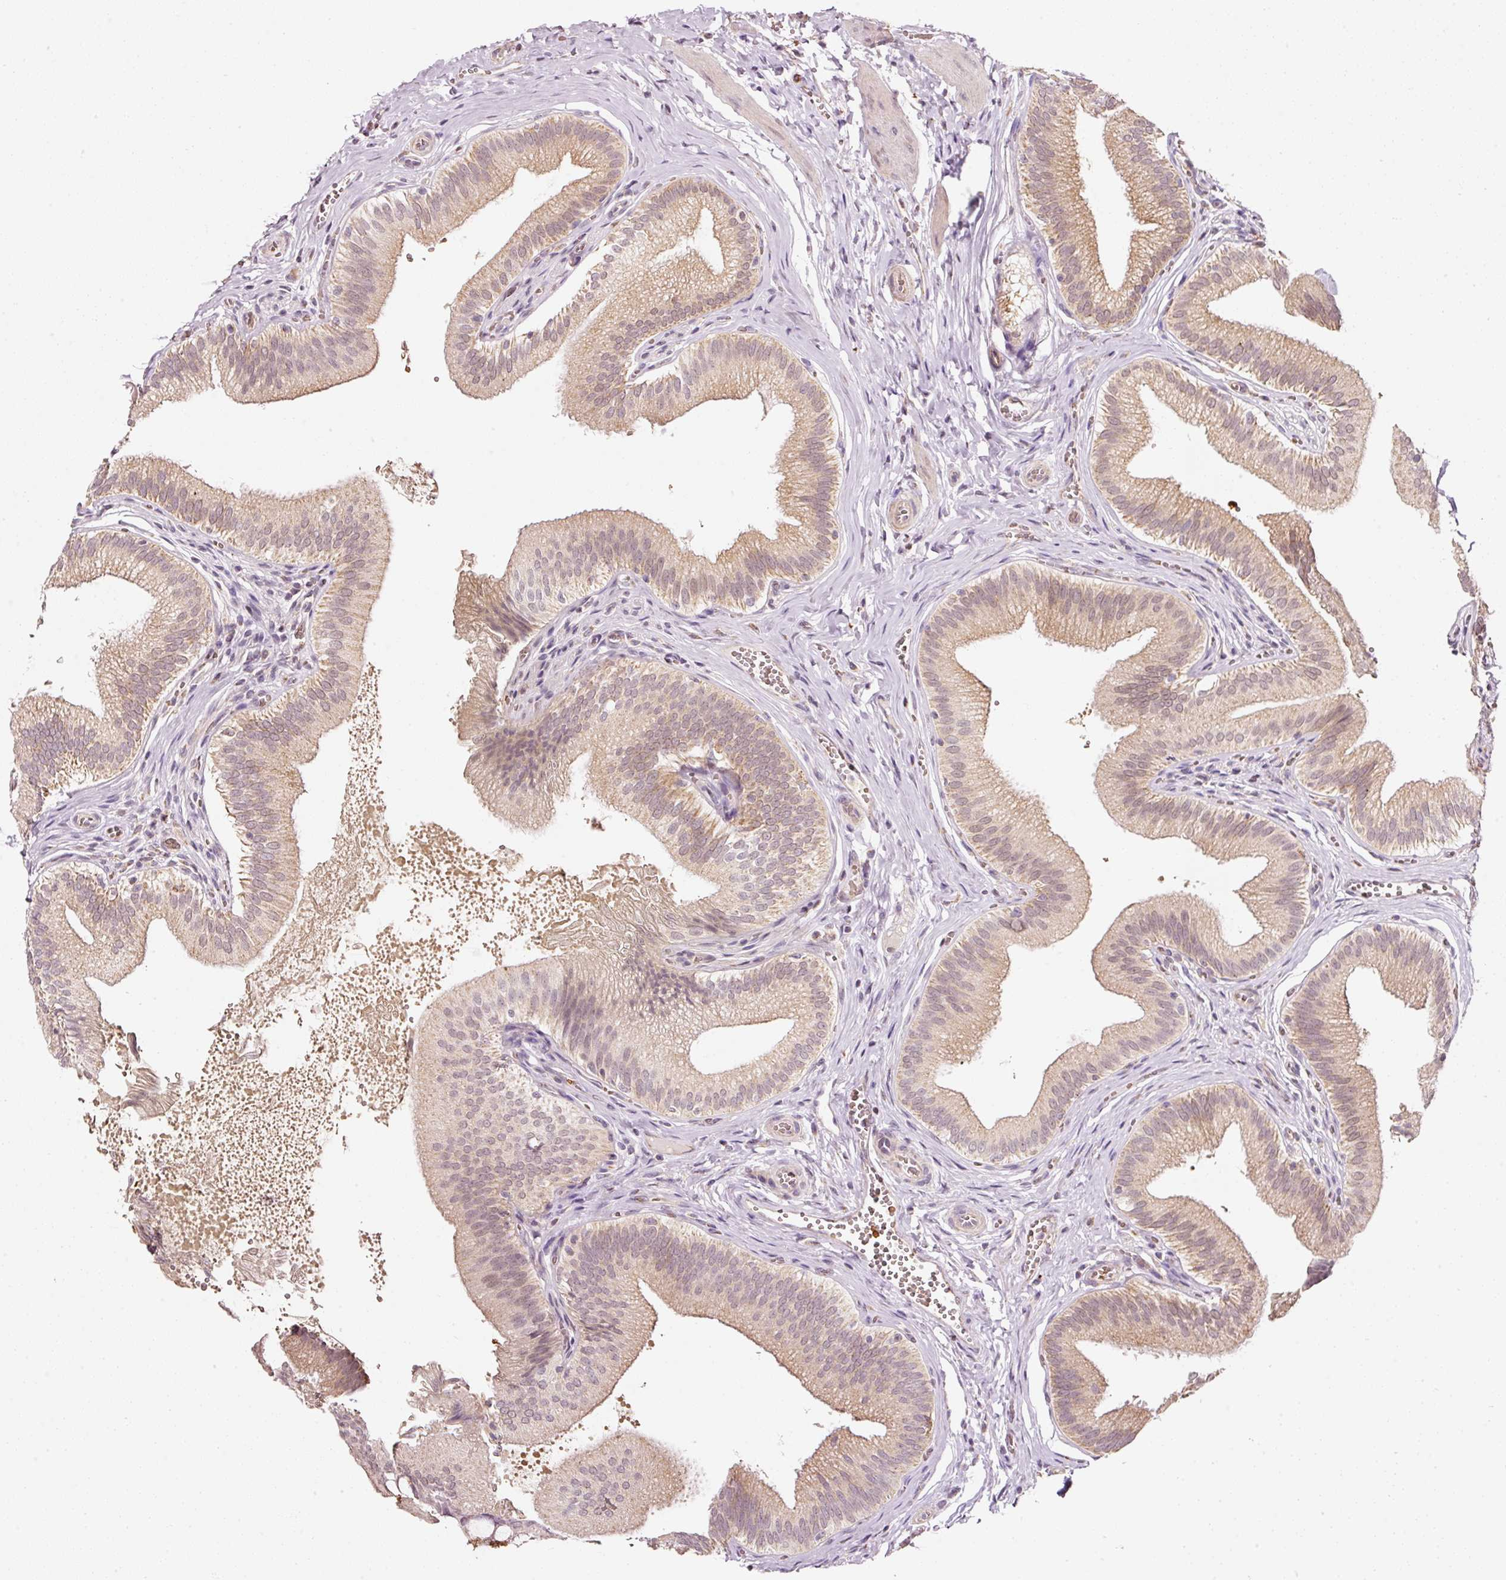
{"staining": {"intensity": "moderate", "quantity": ">75%", "location": "cytoplasmic/membranous,nuclear"}, "tissue": "gallbladder", "cell_type": "Glandular cells", "image_type": "normal", "snomed": [{"axis": "morphology", "description": "Normal tissue, NOS"}, {"axis": "topography", "description": "Gallbladder"}], "caption": "Immunohistochemical staining of benign human gallbladder reveals moderate cytoplasmic/membranous,nuclear protein staining in about >75% of glandular cells.", "gene": "ZNF460", "patient": {"sex": "male", "age": 17}}